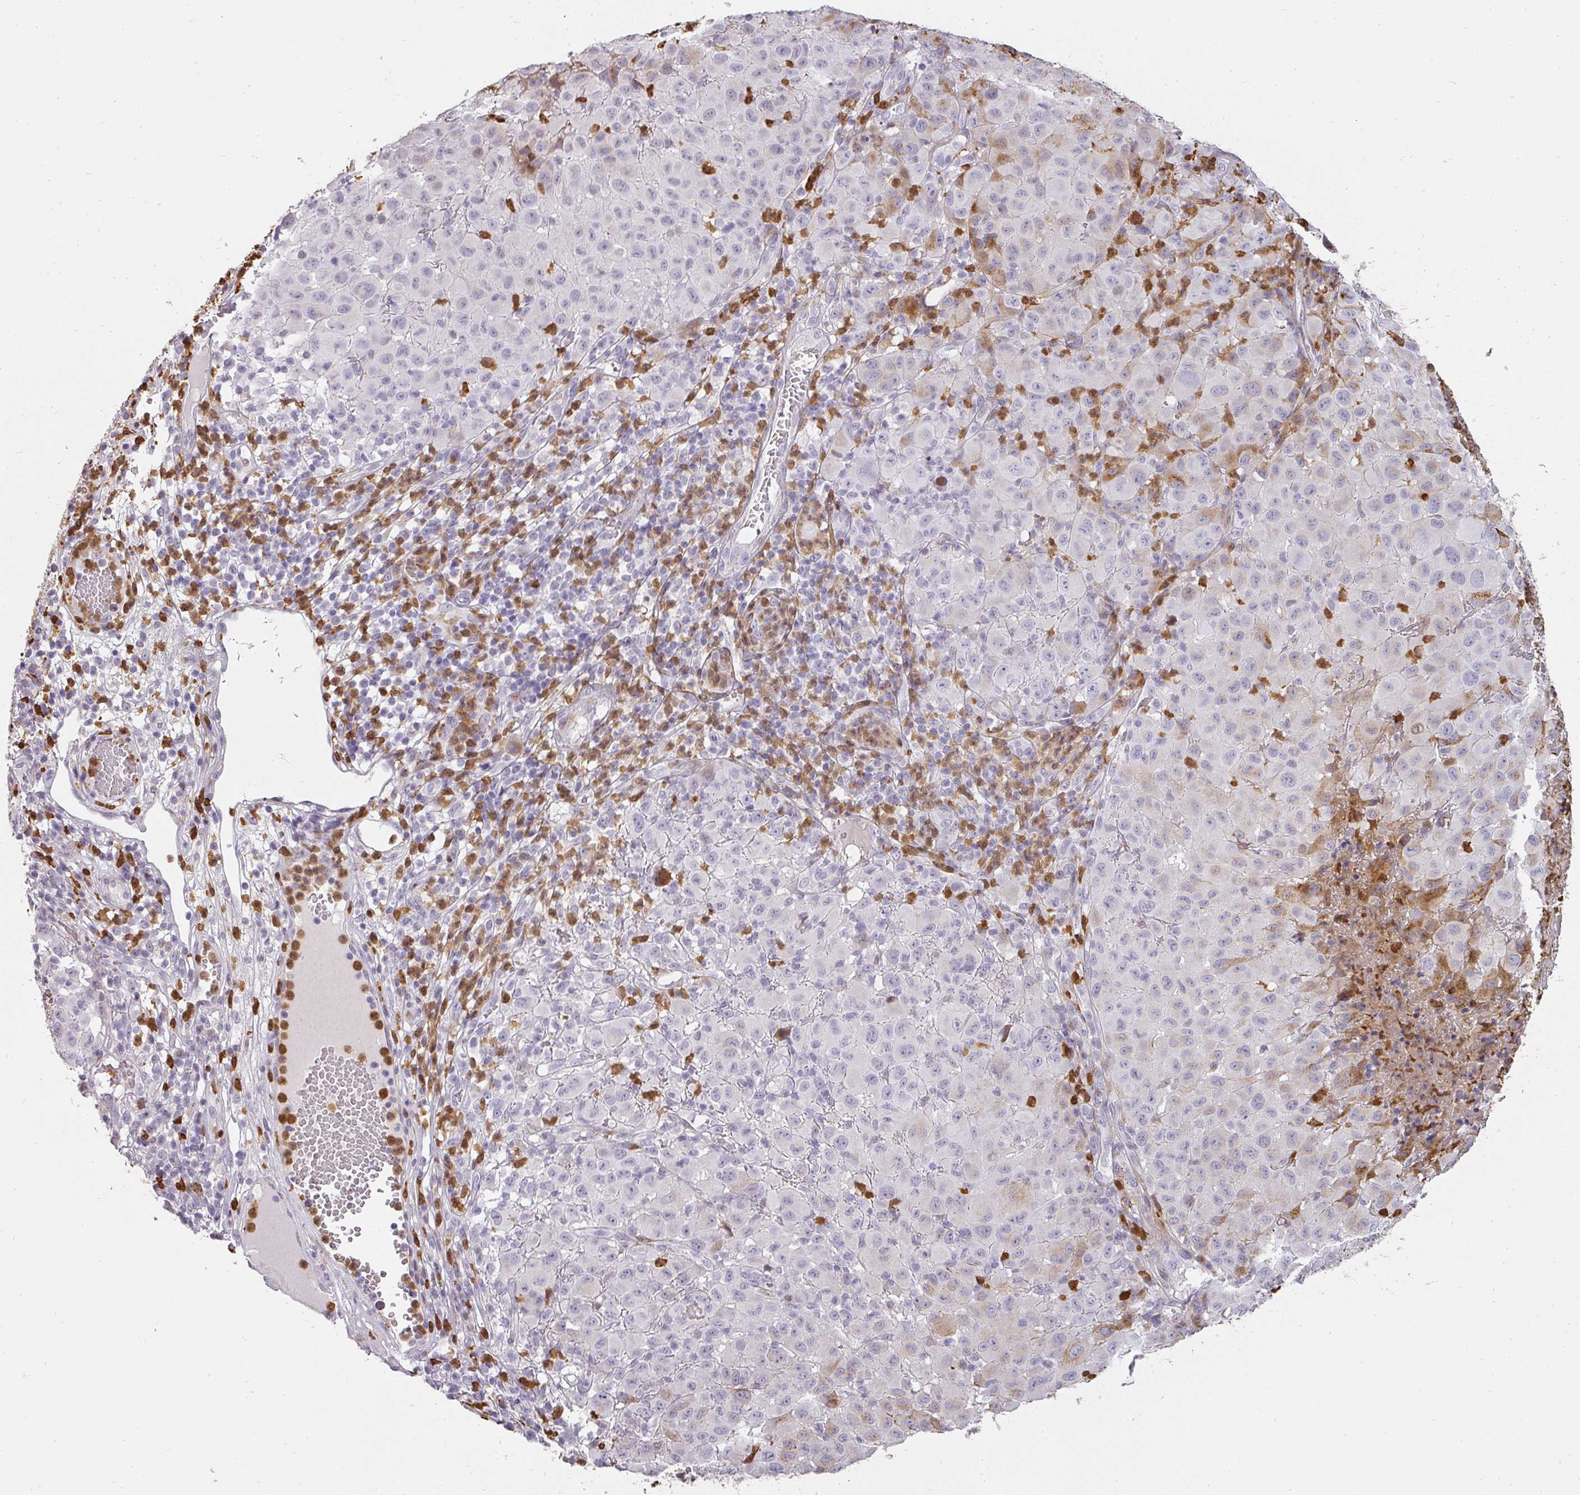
{"staining": {"intensity": "negative", "quantity": "none", "location": "none"}, "tissue": "melanoma", "cell_type": "Tumor cells", "image_type": "cancer", "snomed": [{"axis": "morphology", "description": "Malignant melanoma, NOS"}, {"axis": "topography", "description": "Skin"}], "caption": "DAB immunohistochemical staining of melanoma reveals no significant staining in tumor cells. (DAB IHC, high magnification).", "gene": "BIK", "patient": {"sex": "male", "age": 73}}